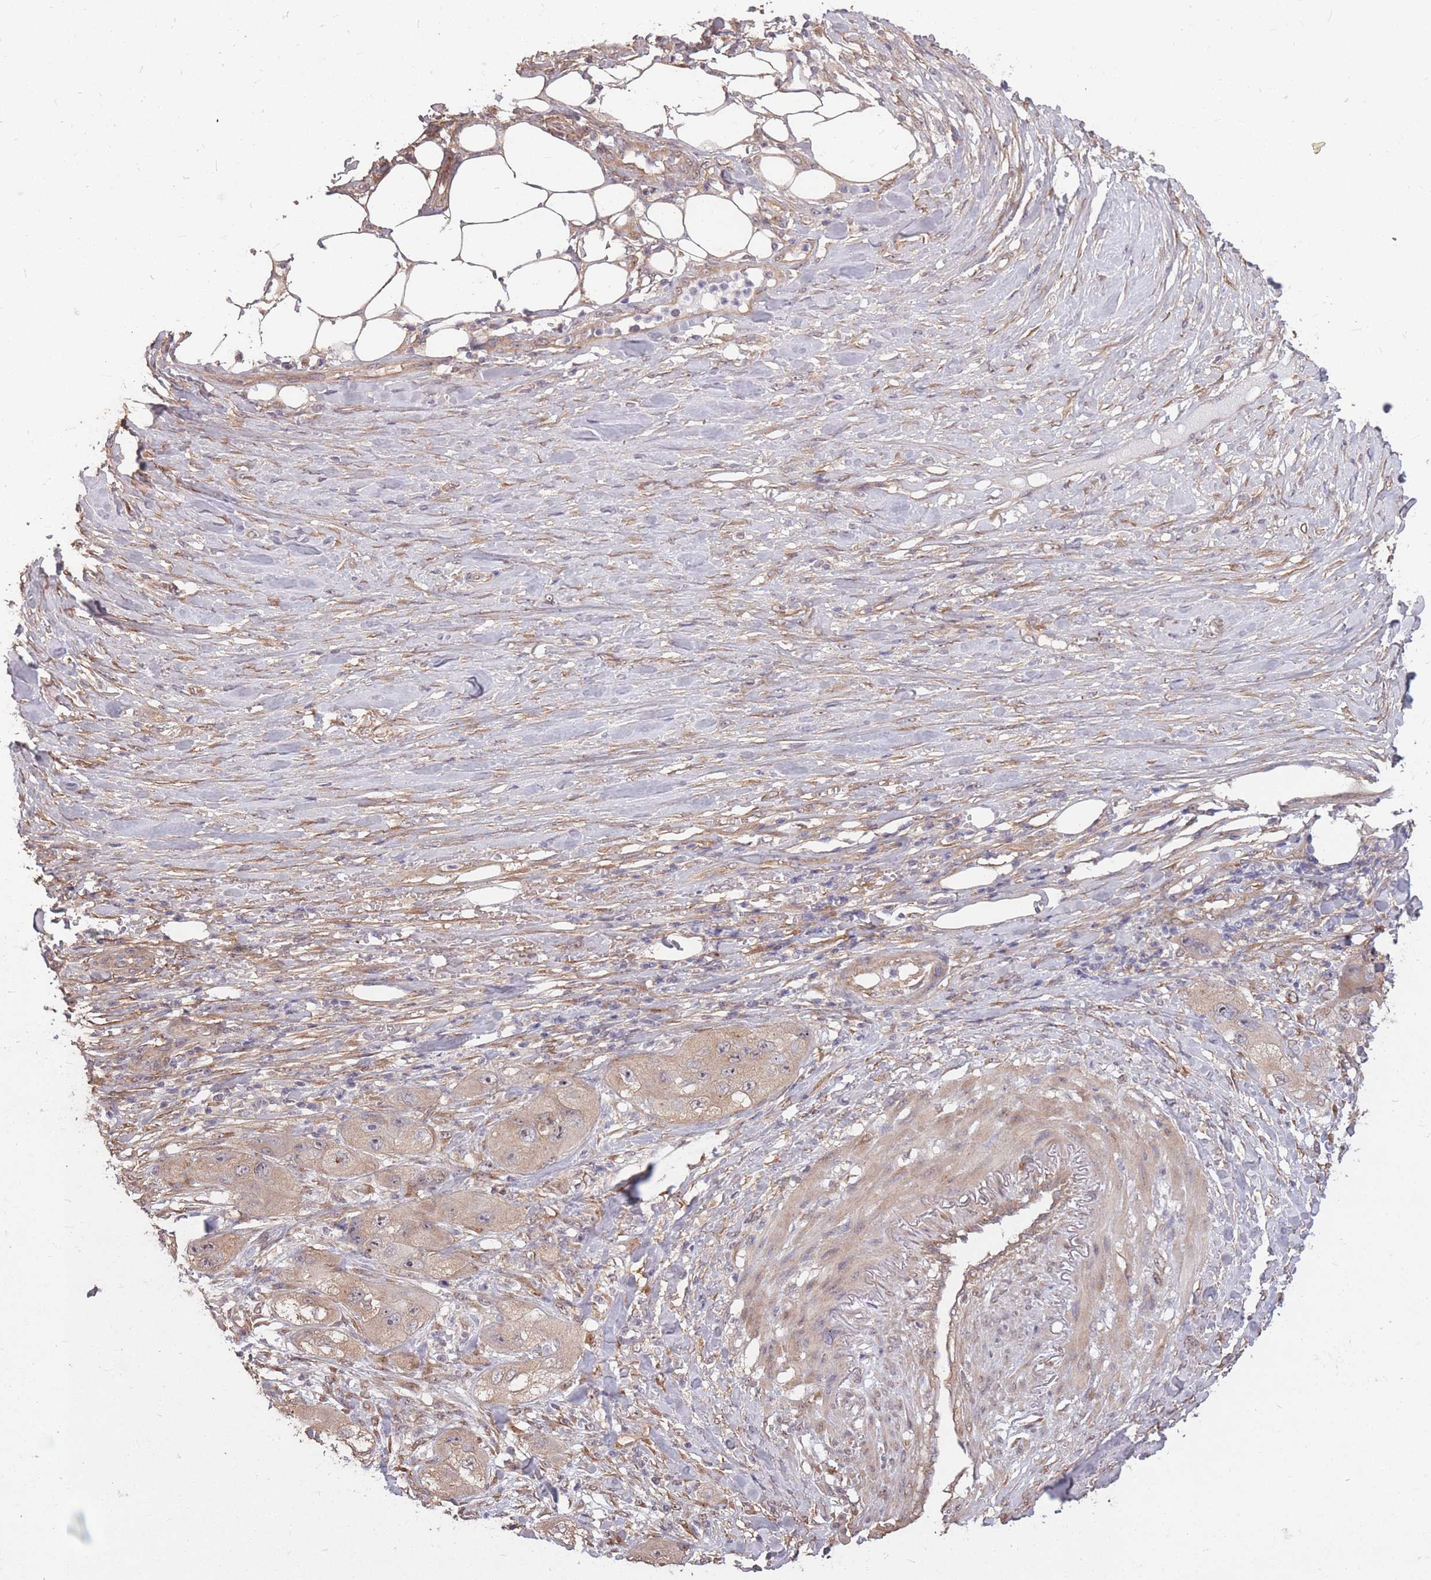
{"staining": {"intensity": "weak", "quantity": ">75%", "location": "cytoplasmic/membranous"}, "tissue": "skin cancer", "cell_type": "Tumor cells", "image_type": "cancer", "snomed": [{"axis": "morphology", "description": "Squamous cell carcinoma, NOS"}, {"axis": "topography", "description": "Skin"}, {"axis": "topography", "description": "Subcutis"}], "caption": "High-magnification brightfield microscopy of skin cancer (squamous cell carcinoma) stained with DAB (brown) and counterstained with hematoxylin (blue). tumor cells exhibit weak cytoplasmic/membranous staining is identified in about>75% of cells.", "gene": "DYNC1LI2", "patient": {"sex": "male", "age": 73}}